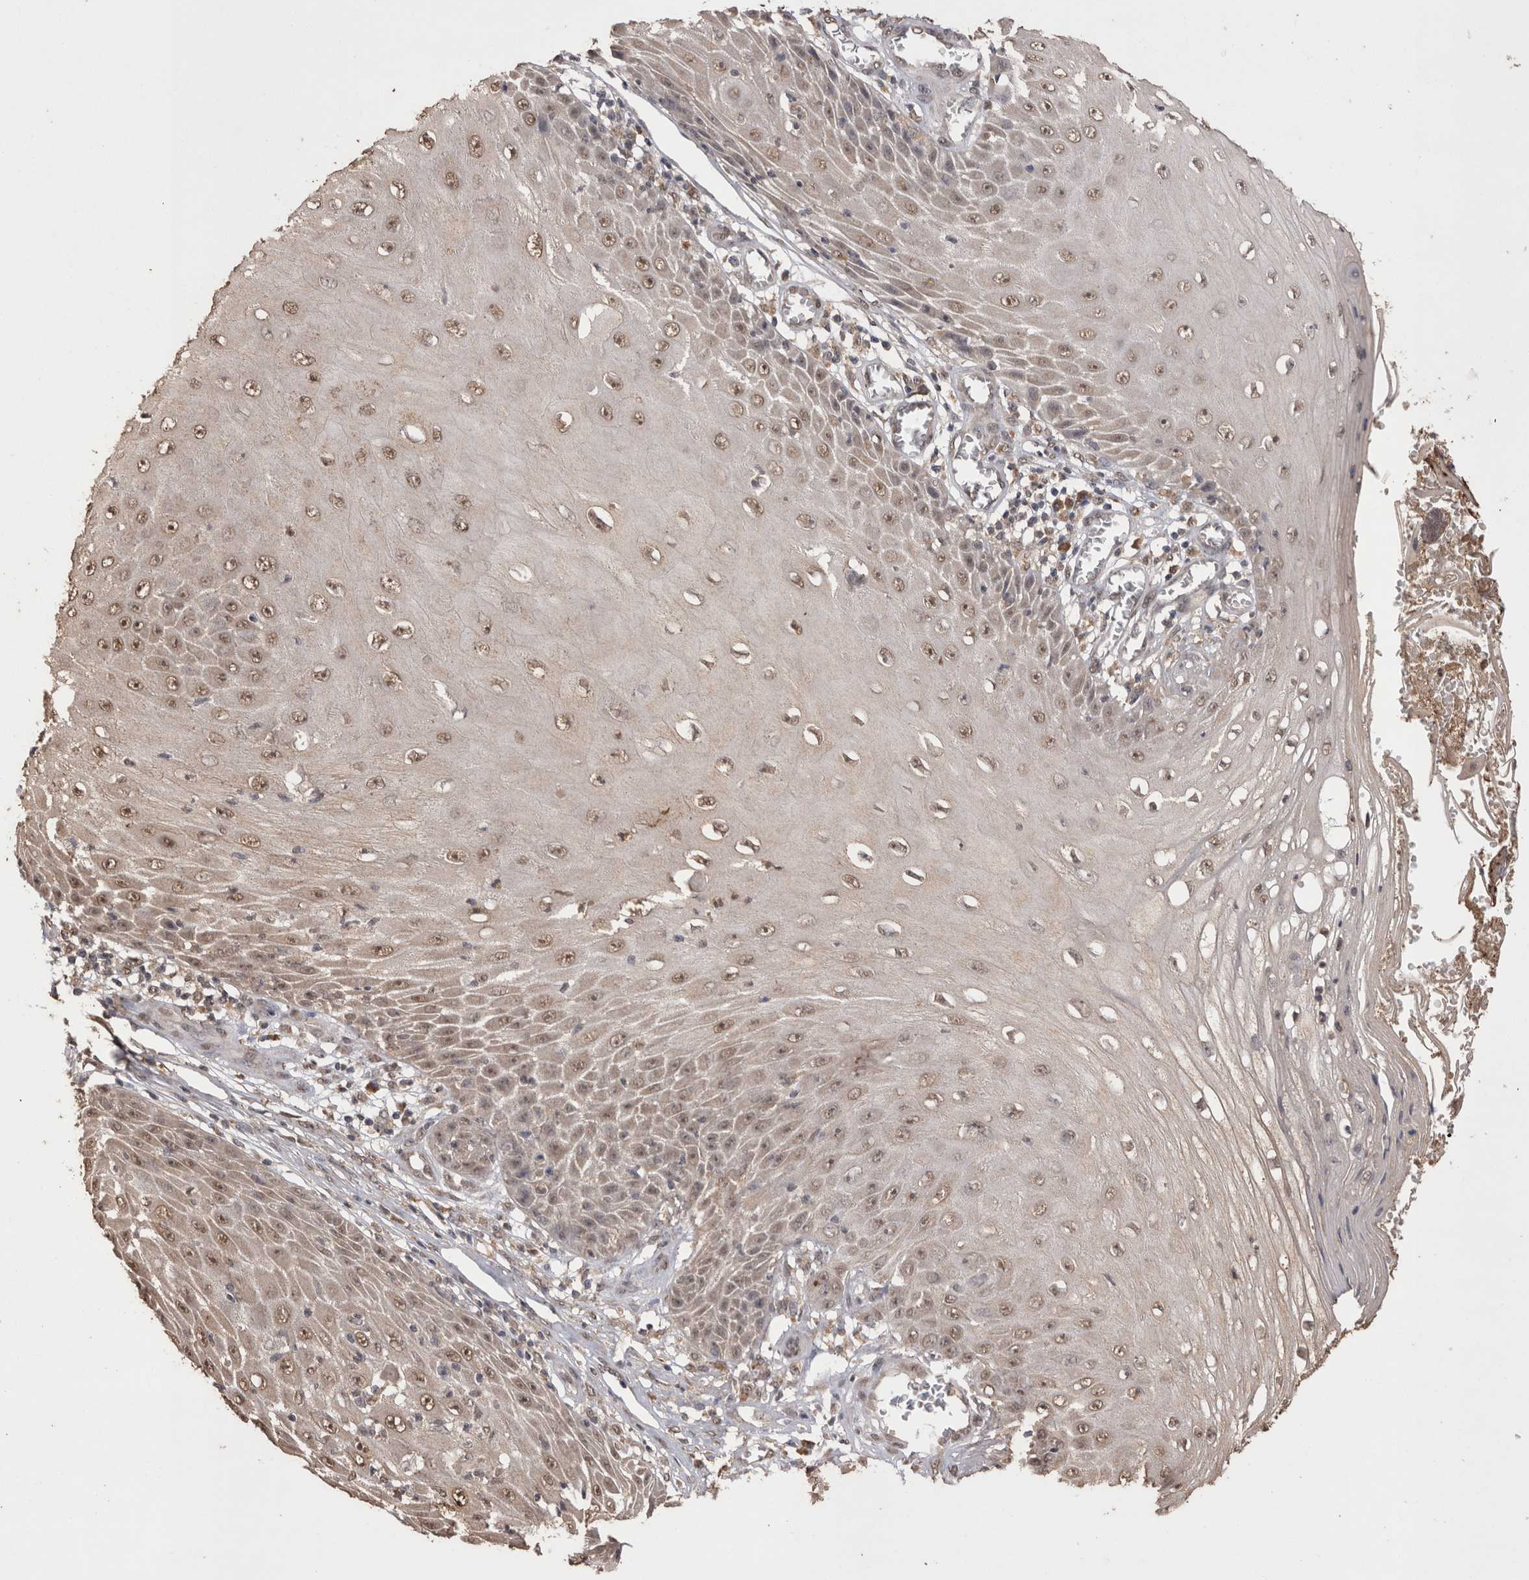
{"staining": {"intensity": "weak", "quantity": ">75%", "location": "nuclear"}, "tissue": "skin cancer", "cell_type": "Tumor cells", "image_type": "cancer", "snomed": [{"axis": "morphology", "description": "Squamous cell carcinoma, NOS"}, {"axis": "topography", "description": "Skin"}], "caption": "A high-resolution photomicrograph shows immunohistochemistry staining of squamous cell carcinoma (skin), which displays weak nuclear expression in approximately >75% of tumor cells.", "gene": "GRK5", "patient": {"sex": "female", "age": 73}}